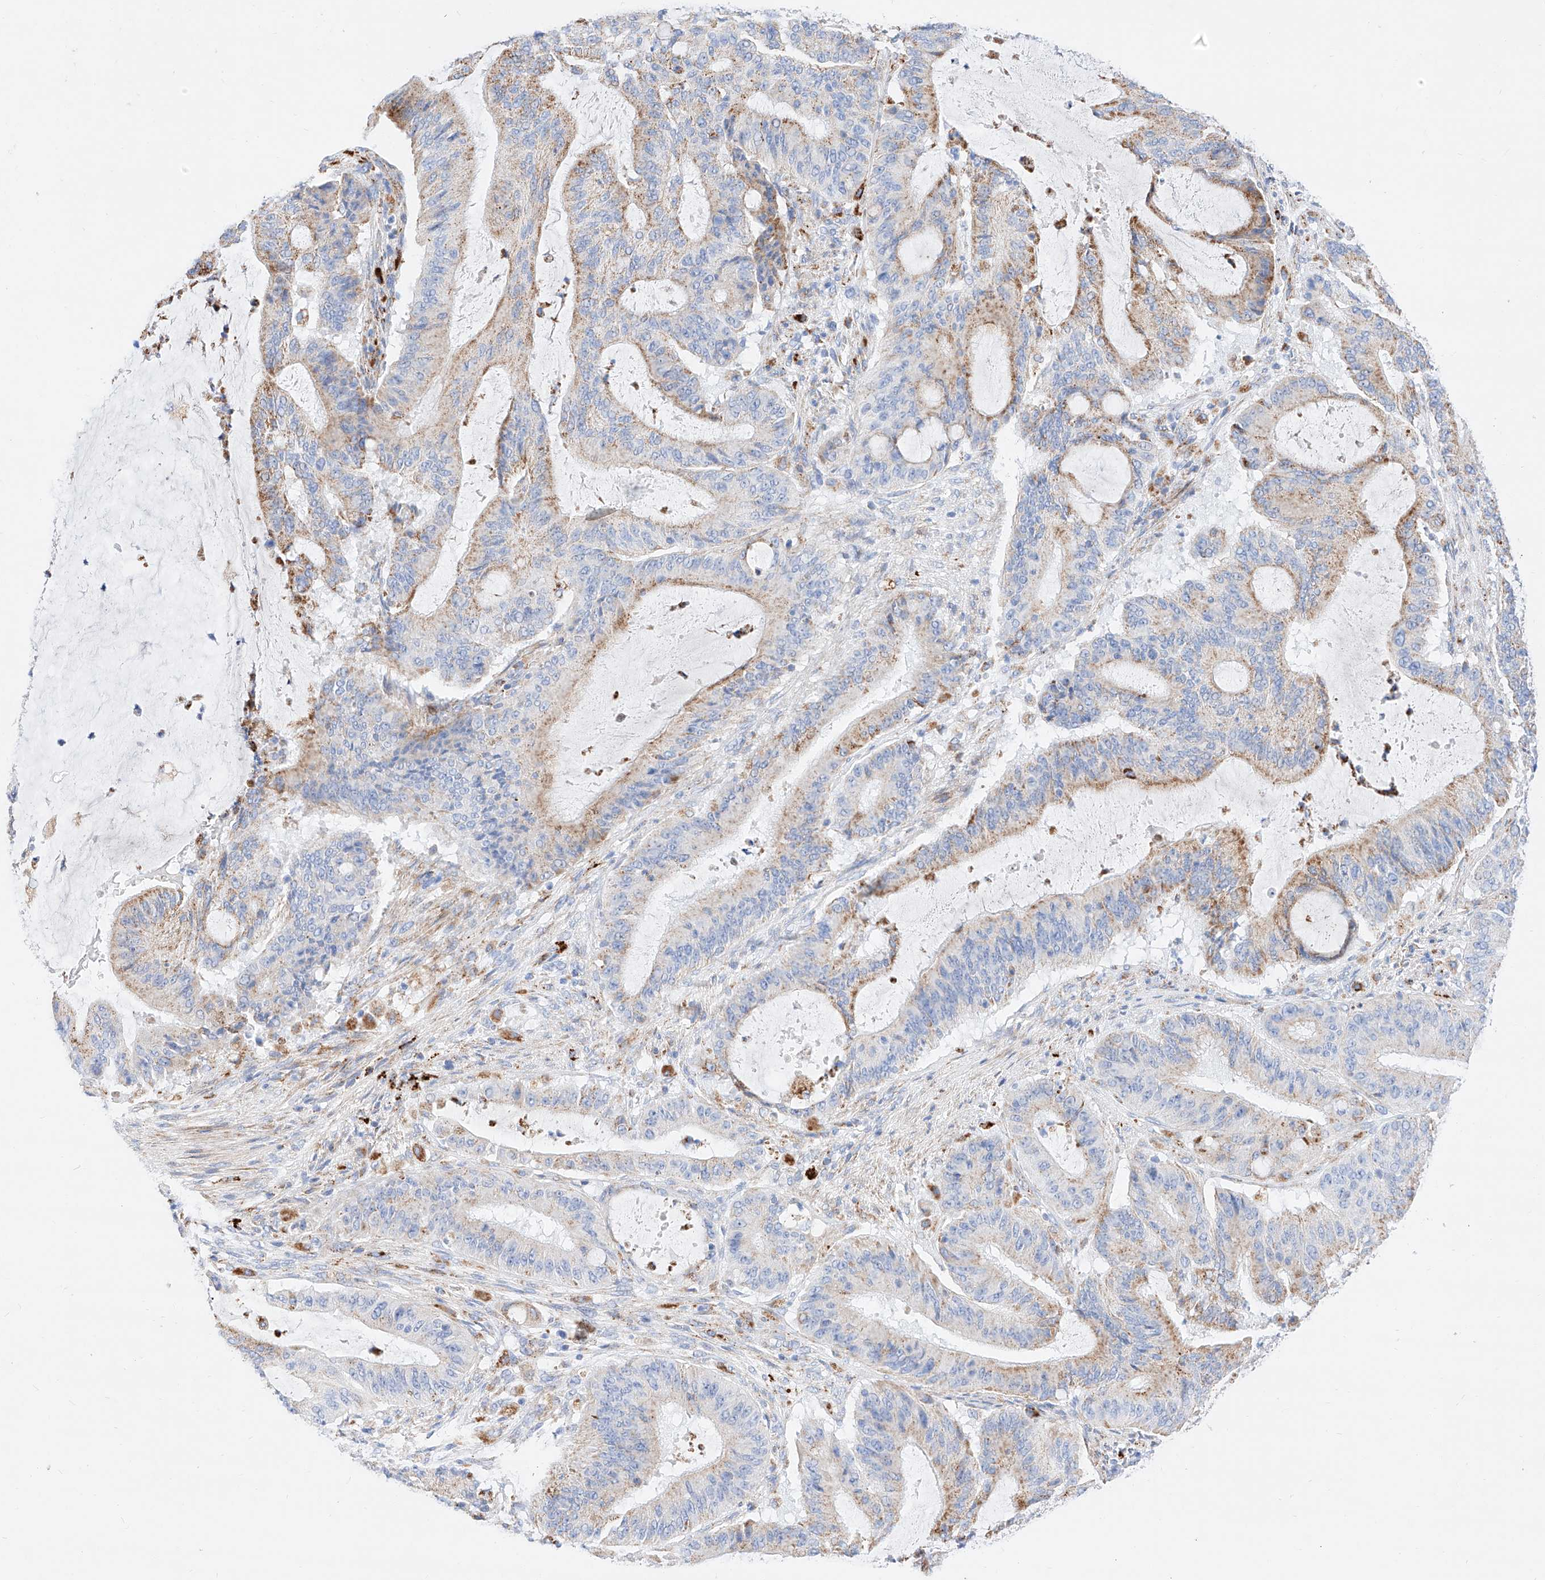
{"staining": {"intensity": "moderate", "quantity": "25%-75%", "location": "cytoplasmic/membranous"}, "tissue": "liver cancer", "cell_type": "Tumor cells", "image_type": "cancer", "snomed": [{"axis": "morphology", "description": "Normal tissue, NOS"}, {"axis": "morphology", "description": "Cholangiocarcinoma"}, {"axis": "topography", "description": "Liver"}, {"axis": "topography", "description": "Peripheral nerve tissue"}], "caption": "A high-resolution histopathology image shows IHC staining of cholangiocarcinoma (liver), which displays moderate cytoplasmic/membranous positivity in approximately 25%-75% of tumor cells.", "gene": "C6orf62", "patient": {"sex": "female", "age": 73}}